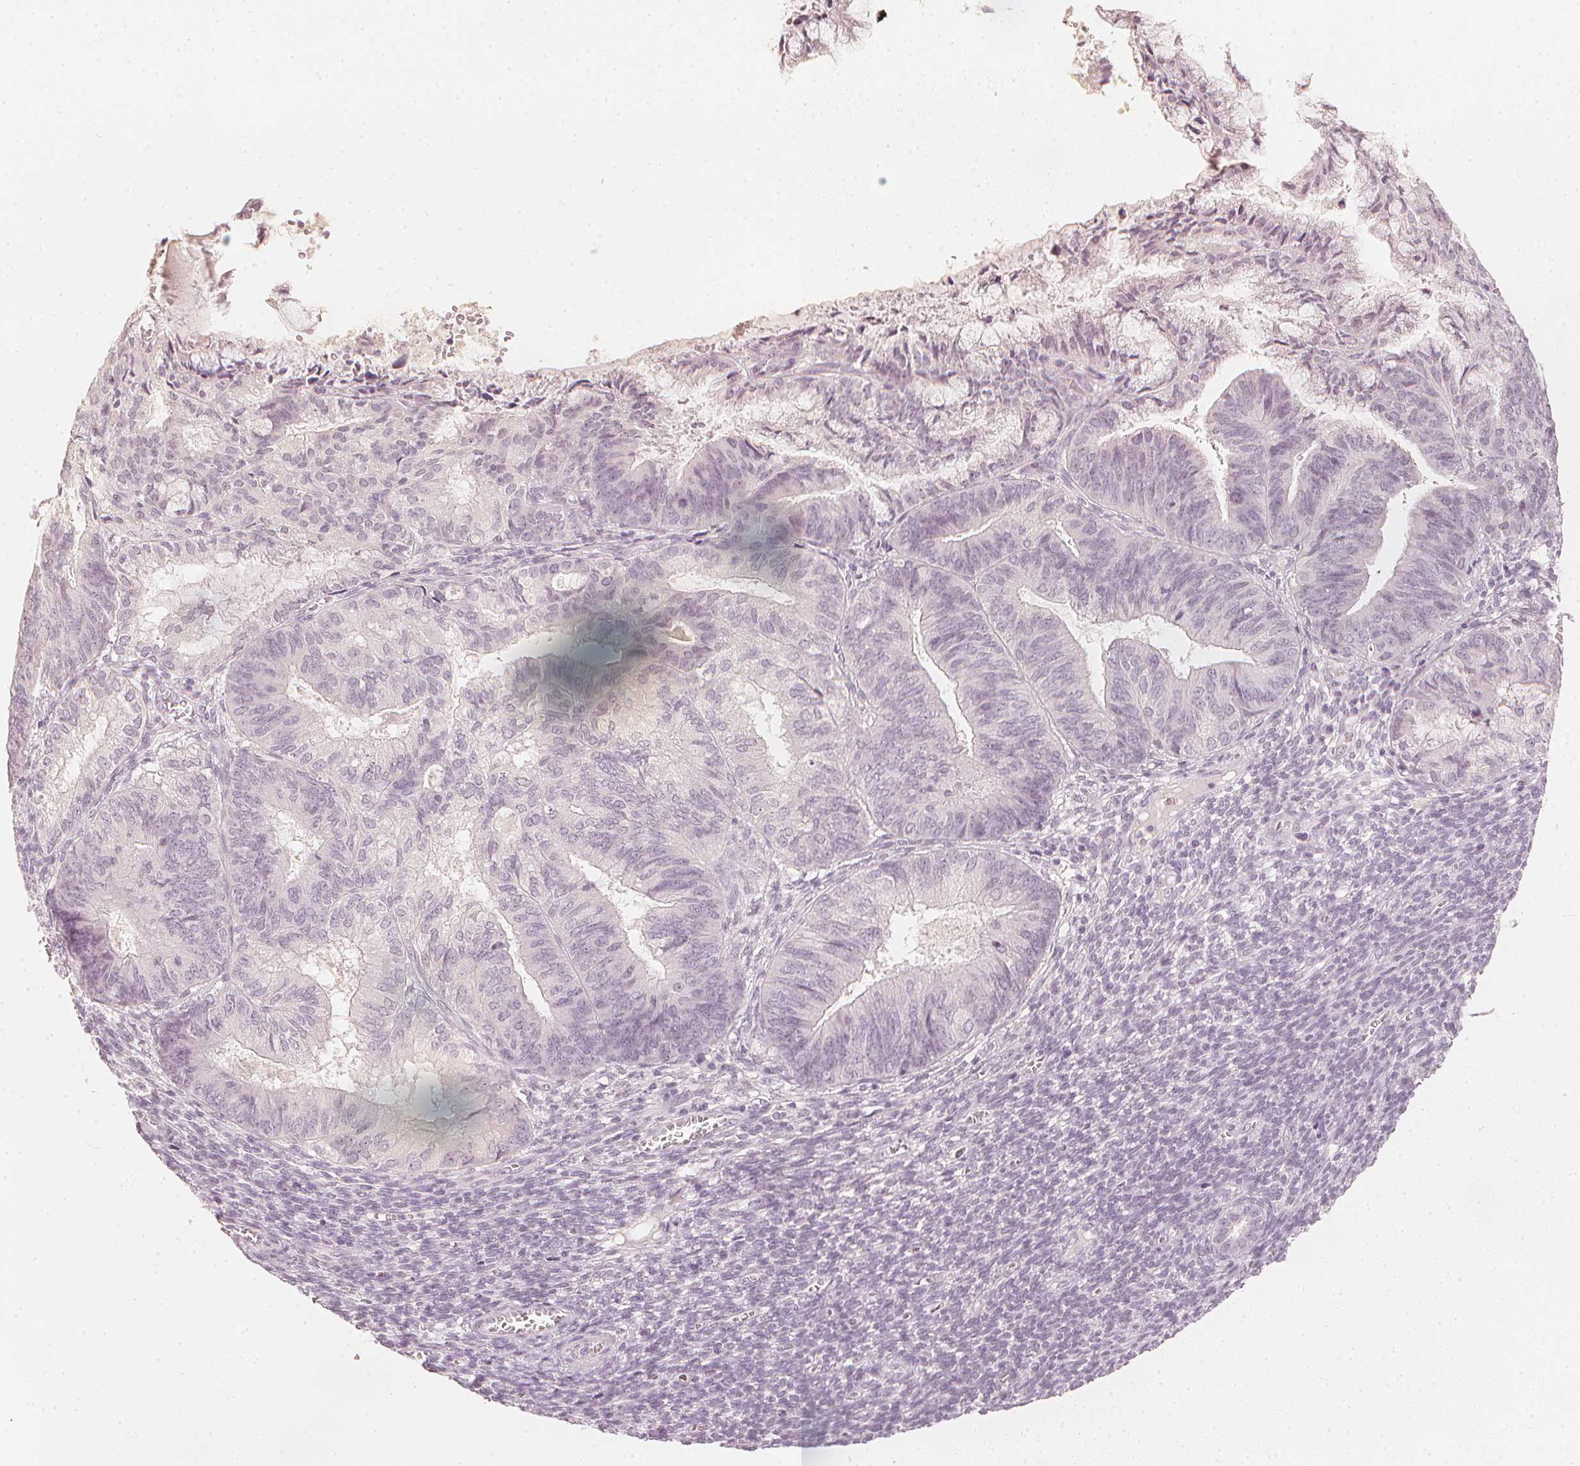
{"staining": {"intensity": "negative", "quantity": "none", "location": "none"}, "tissue": "endometrial cancer", "cell_type": "Tumor cells", "image_type": "cancer", "snomed": [{"axis": "morphology", "description": "Adenocarcinoma, NOS"}, {"axis": "topography", "description": "Endometrium"}], "caption": "A high-resolution micrograph shows immunohistochemistry staining of endometrial cancer, which displays no significant staining in tumor cells.", "gene": "CALB1", "patient": {"sex": "female", "age": 86}}